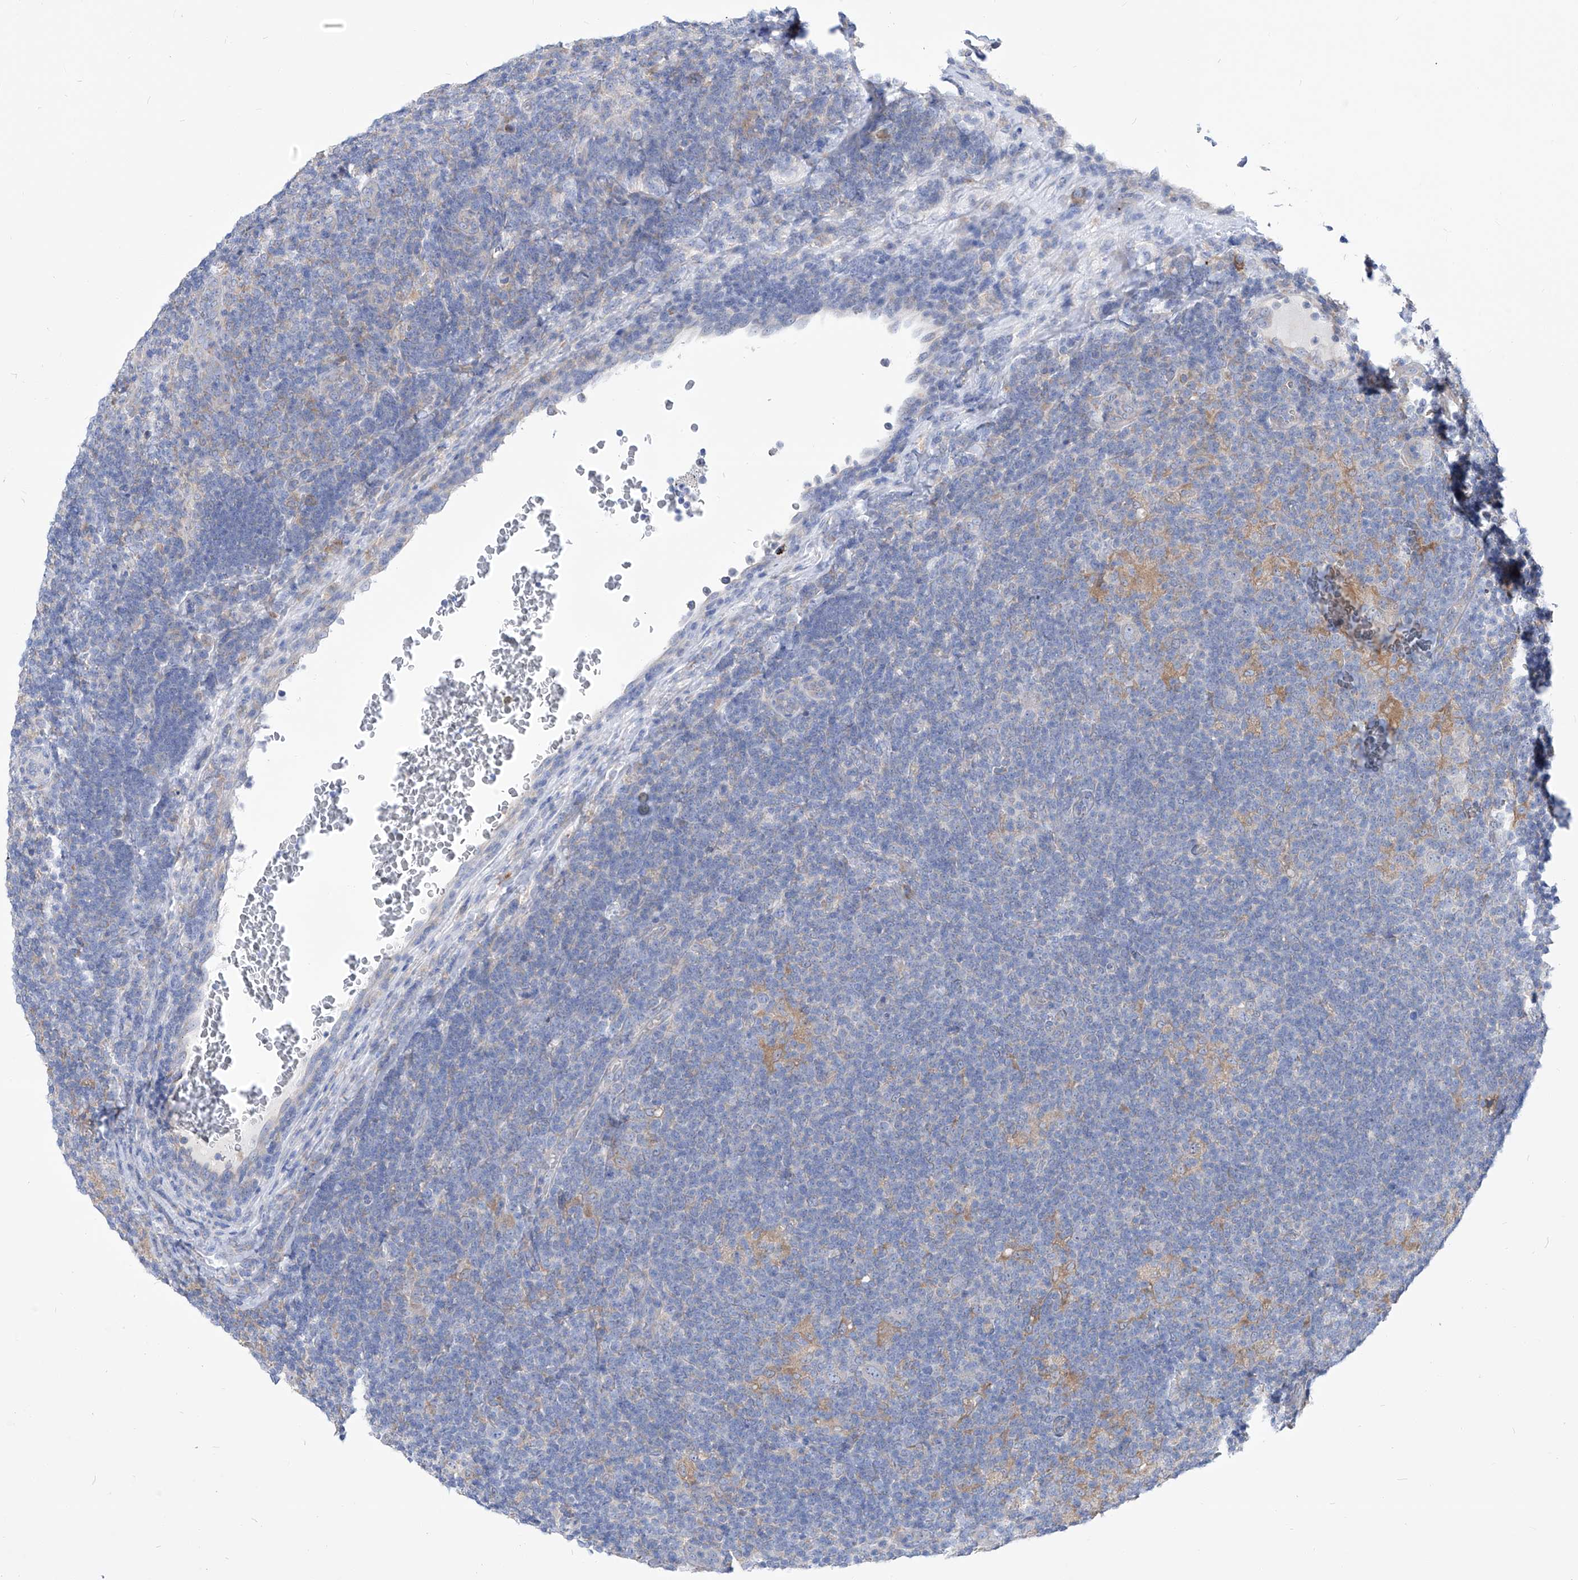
{"staining": {"intensity": "negative", "quantity": "none", "location": "none"}, "tissue": "lymphoma", "cell_type": "Tumor cells", "image_type": "cancer", "snomed": [{"axis": "morphology", "description": "Hodgkin's disease, NOS"}, {"axis": "topography", "description": "Lymph node"}], "caption": "Immunohistochemical staining of human lymphoma shows no significant positivity in tumor cells.", "gene": "UFL1", "patient": {"sex": "female", "age": 57}}